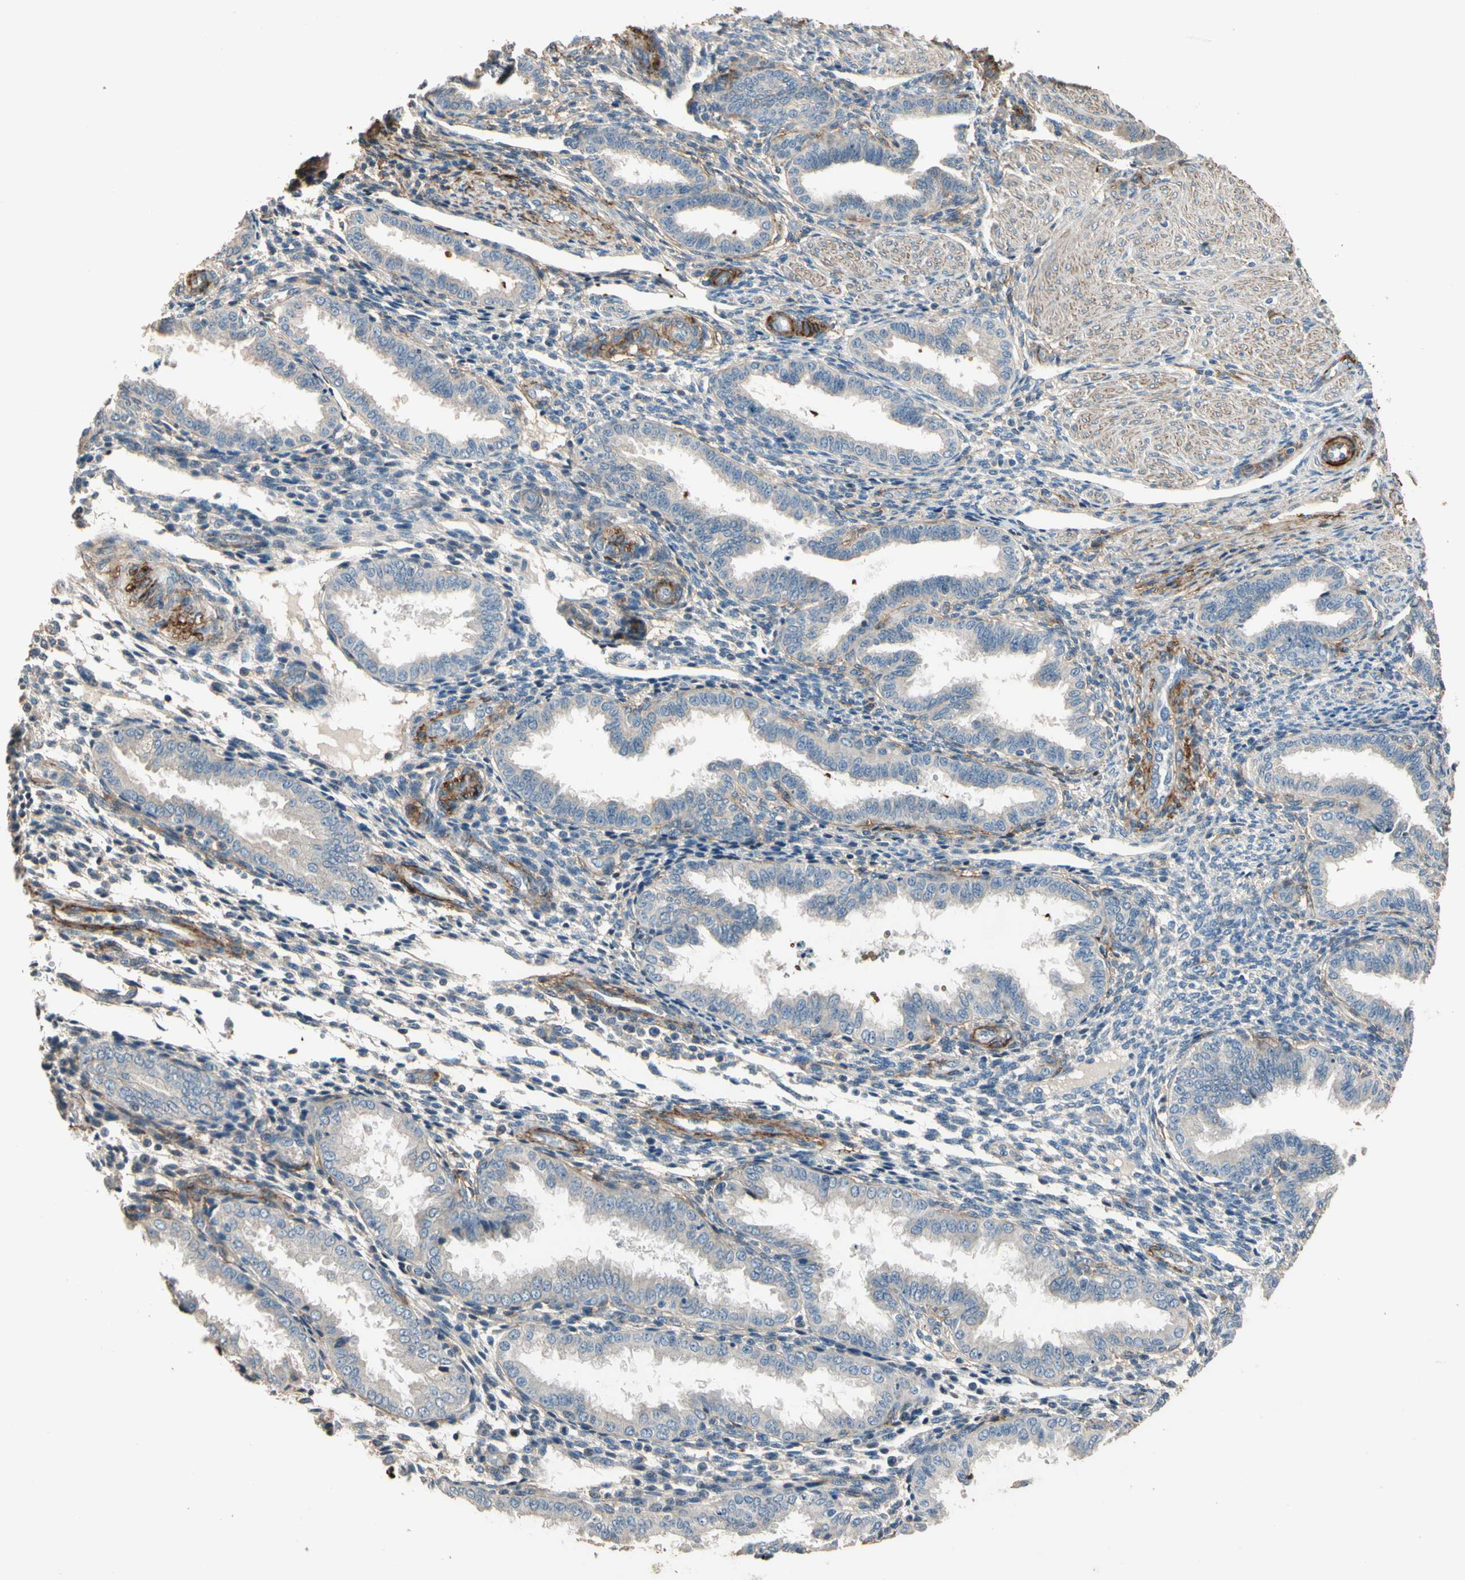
{"staining": {"intensity": "weak", "quantity": "25%-75%", "location": "cytoplasmic/membranous"}, "tissue": "endometrium", "cell_type": "Cells in endometrial stroma", "image_type": "normal", "snomed": [{"axis": "morphology", "description": "Normal tissue, NOS"}, {"axis": "topography", "description": "Endometrium"}], "caption": "The micrograph shows a brown stain indicating the presence of a protein in the cytoplasmic/membranous of cells in endometrial stroma in endometrium.", "gene": "SUSD2", "patient": {"sex": "female", "age": 33}}